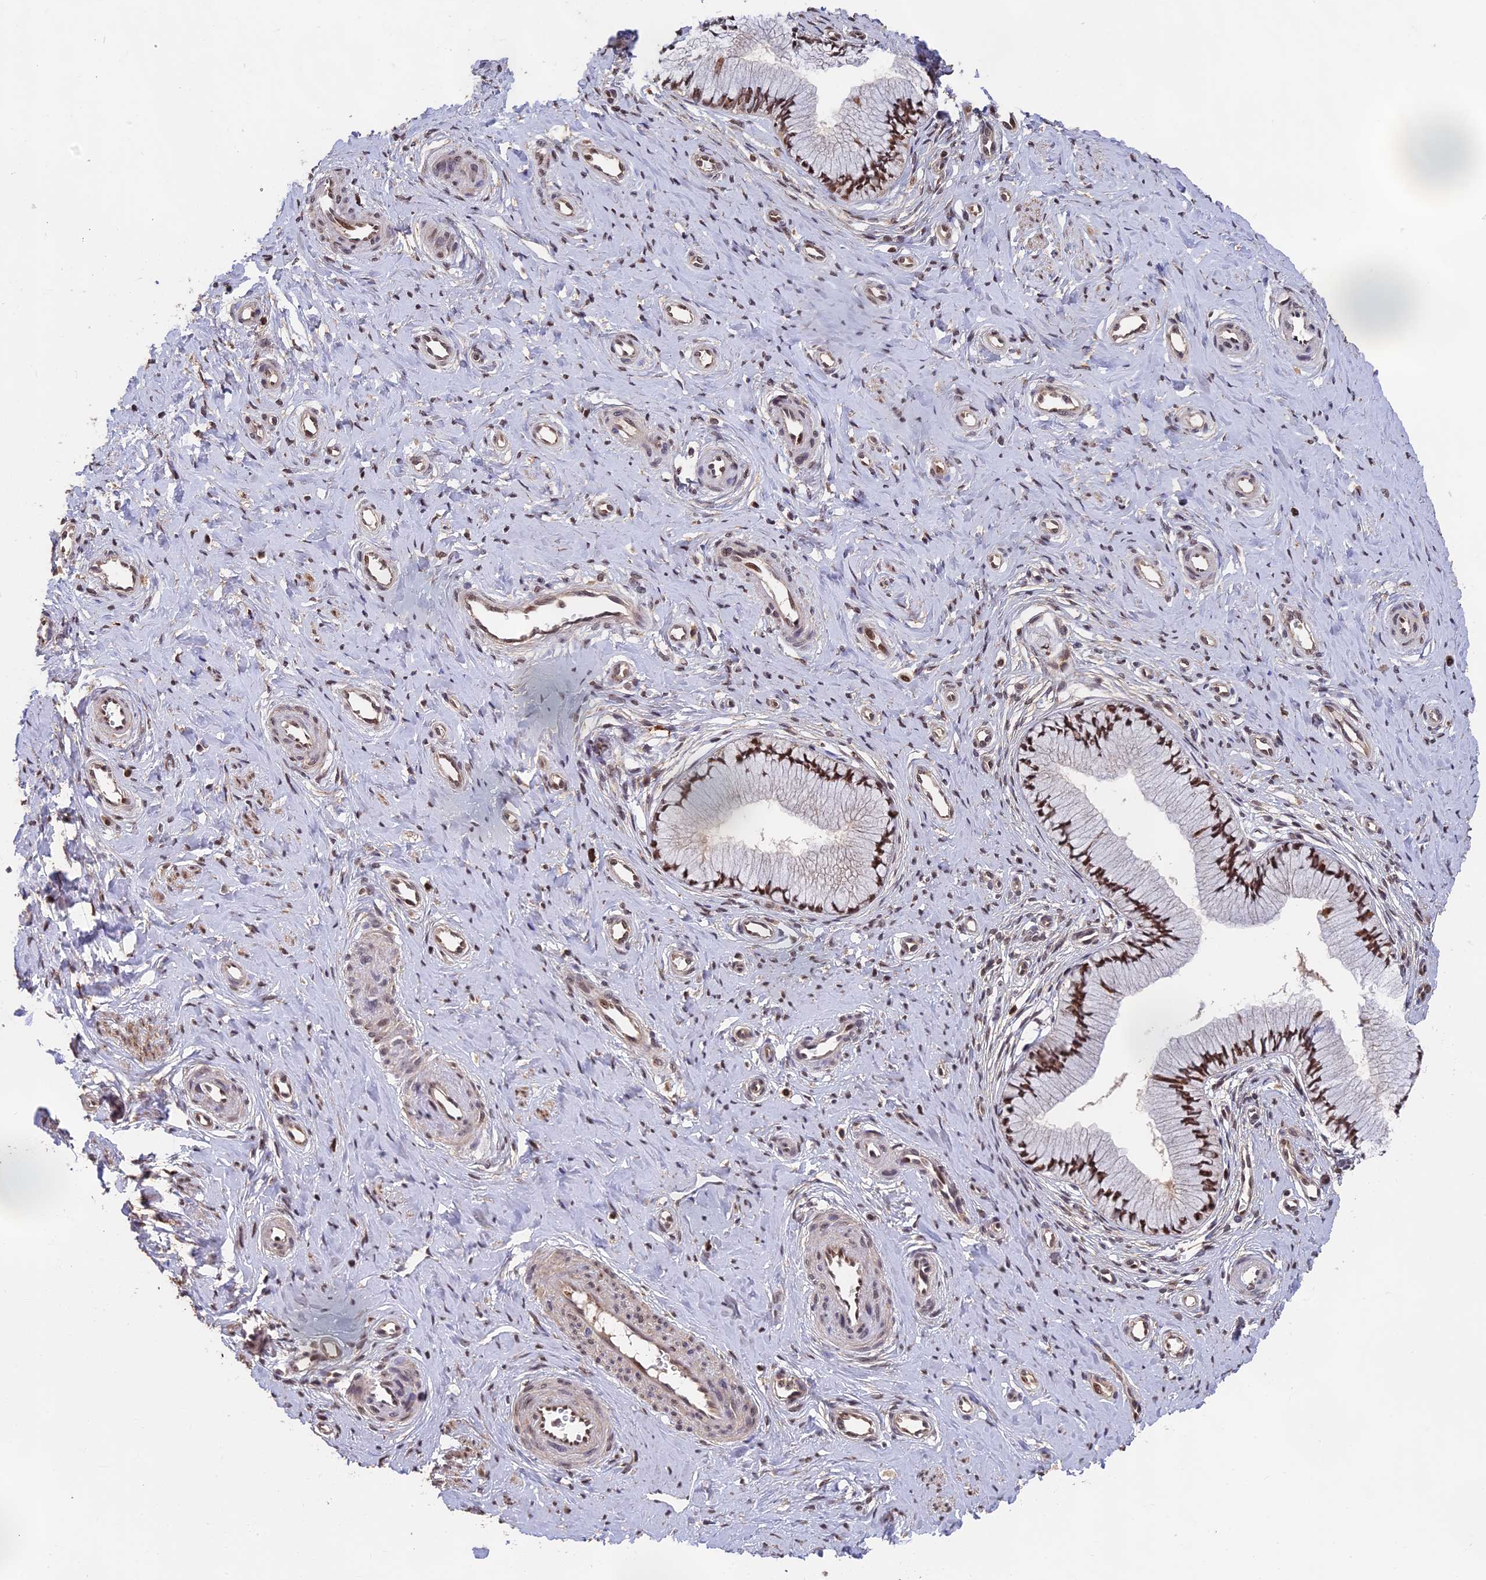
{"staining": {"intensity": "moderate", "quantity": ">75%", "location": "nuclear"}, "tissue": "cervix", "cell_type": "Glandular cells", "image_type": "normal", "snomed": [{"axis": "morphology", "description": "Normal tissue, NOS"}, {"axis": "topography", "description": "Cervix"}], "caption": "Cervix stained for a protein shows moderate nuclear positivity in glandular cells. The staining is performed using DAB (3,3'-diaminobenzidine) brown chromogen to label protein expression. The nuclei are counter-stained blue using hematoxylin.", "gene": "OSBPL1A", "patient": {"sex": "female", "age": 36}}